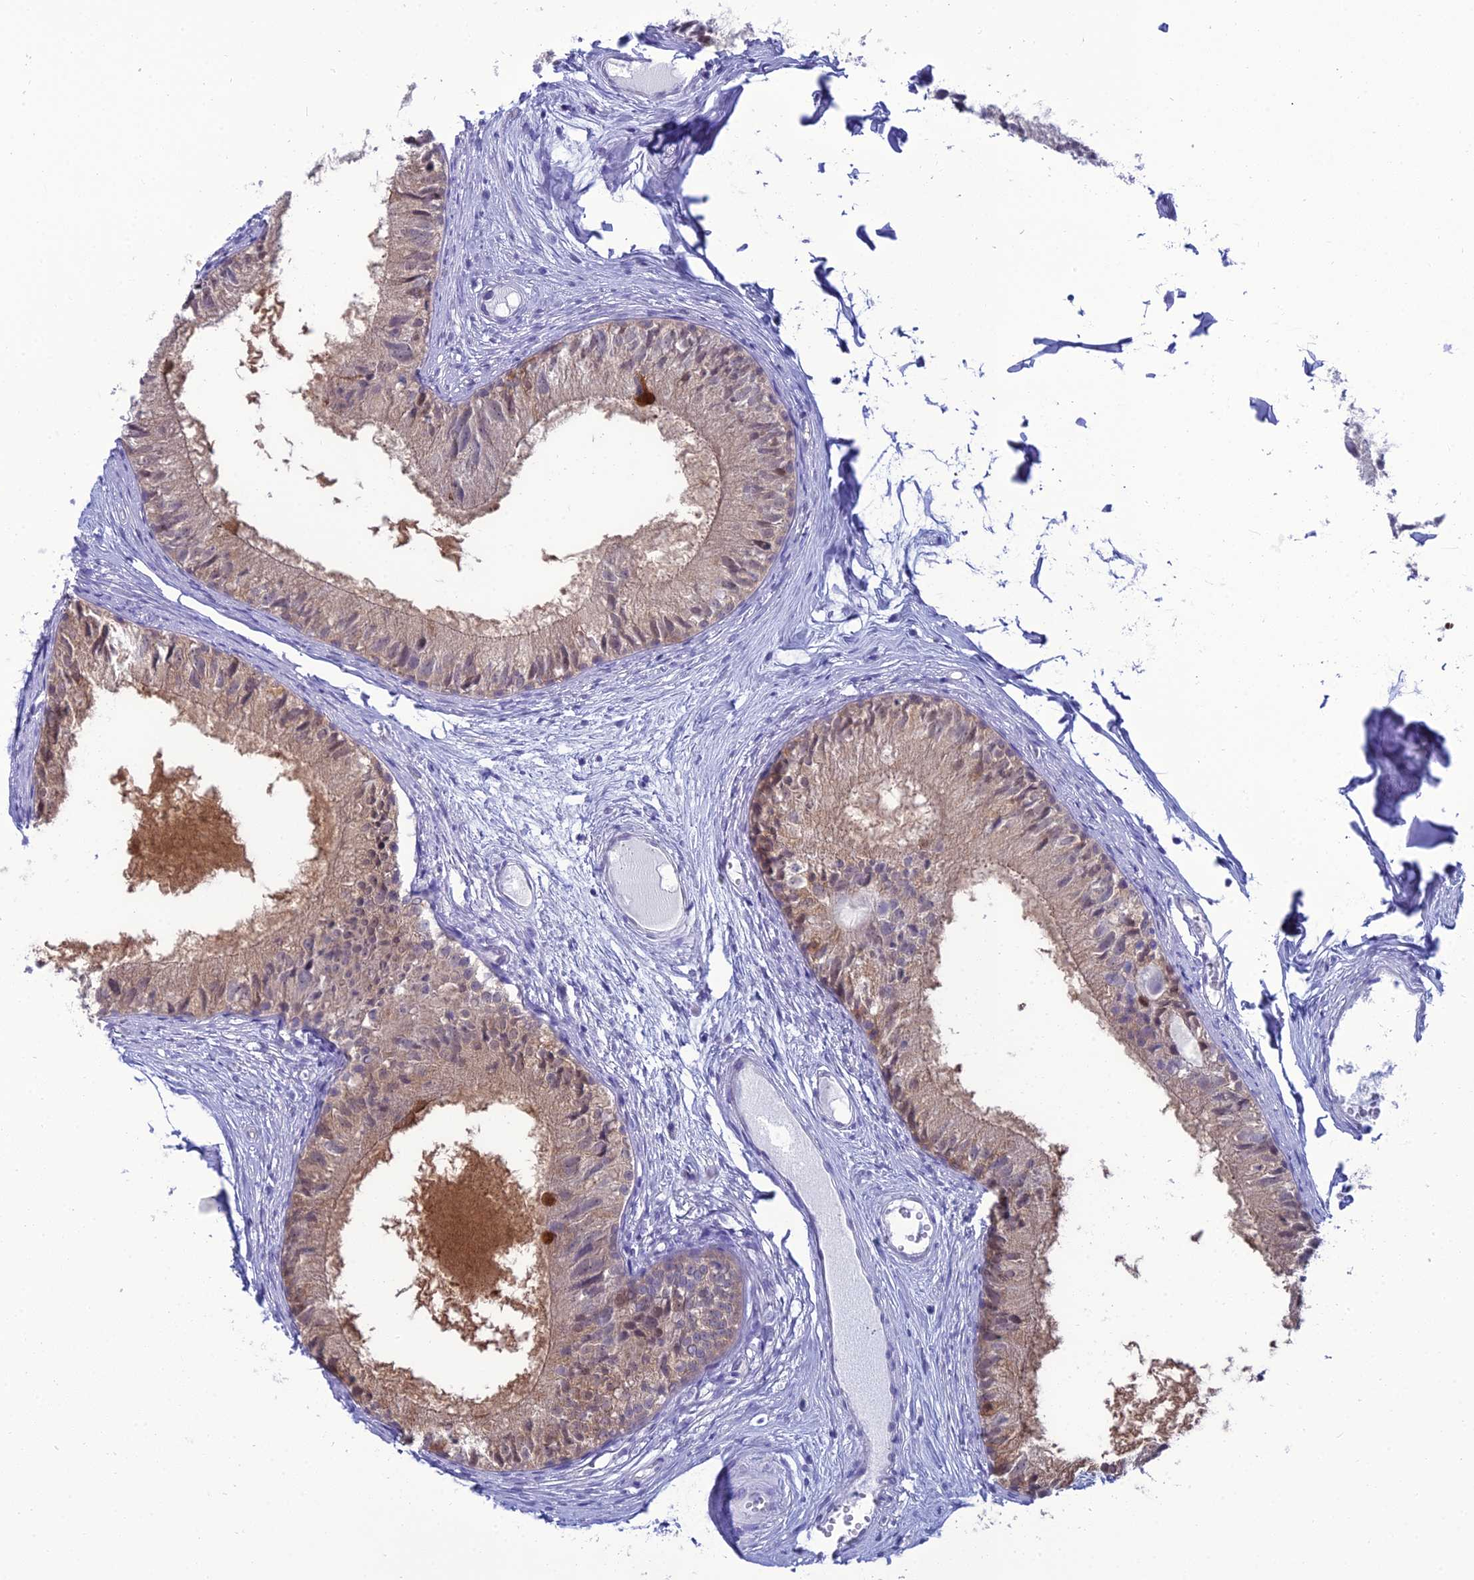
{"staining": {"intensity": "weak", "quantity": "<25%", "location": "cytoplasmic/membranous"}, "tissue": "epididymis", "cell_type": "Glandular cells", "image_type": "normal", "snomed": [{"axis": "morphology", "description": "Normal tissue, NOS"}, {"axis": "morphology", "description": "Seminoma in situ"}, {"axis": "topography", "description": "Testis"}, {"axis": "topography", "description": "Epididymis"}], "caption": "High magnification brightfield microscopy of benign epididymis stained with DAB (3,3'-diaminobenzidine) (brown) and counterstained with hematoxylin (blue): glandular cells show no significant staining. The staining is performed using DAB (3,3'-diaminobenzidine) brown chromogen with nuclei counter-stained in using hematoxylin.", "gene": "GNPNAT1", "patient": {"sex": "male", "age": 28}}